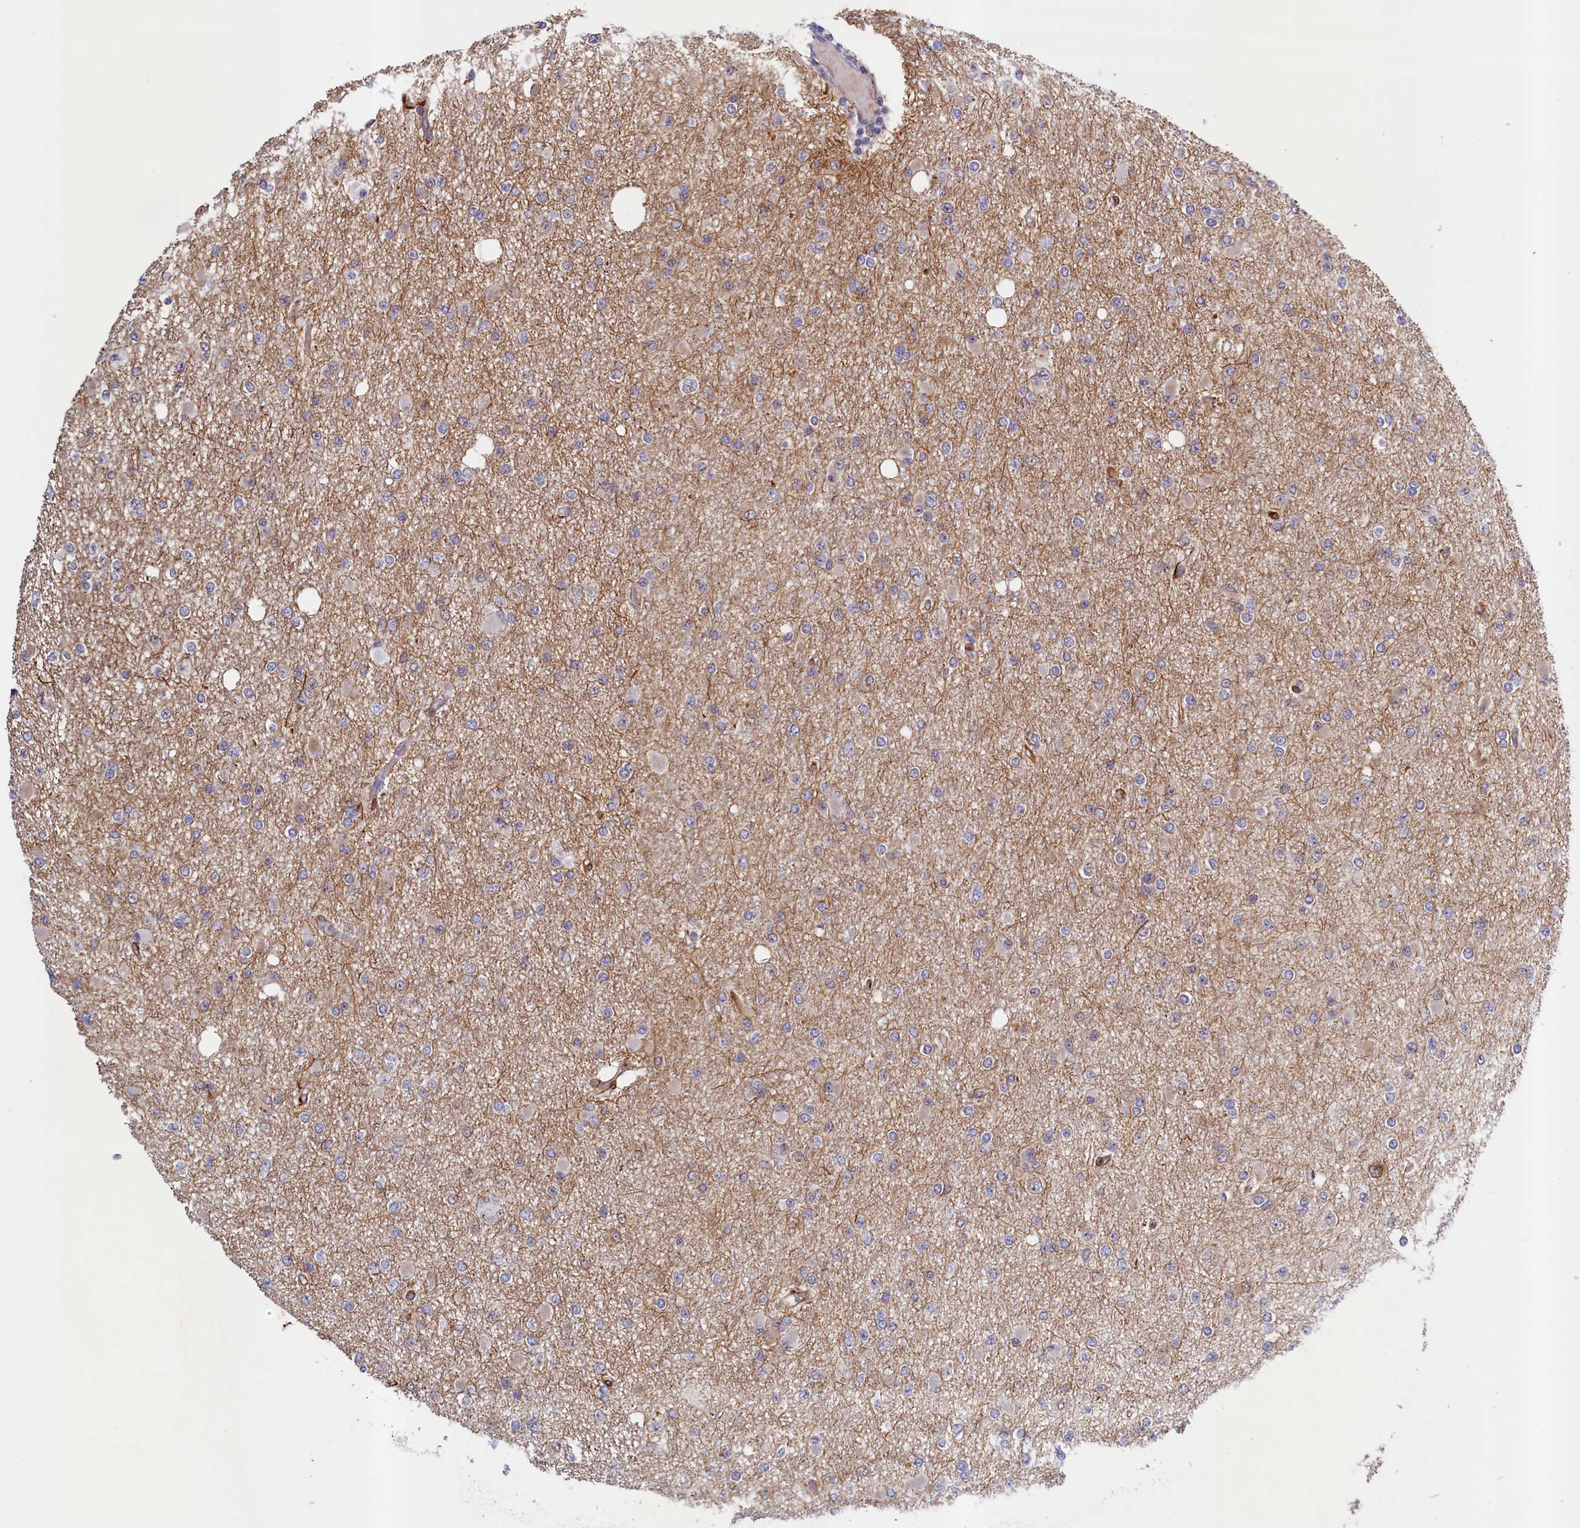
{"staining": {"intensity": "negative", "quantity": "none", "location": "none"}, "tissue": "glioma", "cell_type": "Tumor cells", "image_type": "cancer", "snomed": [{"axis": "morphology", "description": "Glioma, malignant, Low grade"}, {"axis": "topography", "description": "Brain"}], "caption": "High magnification brightfield microscopy of glioma stained with DAB (brown) and counterstained with hematoxylin (blue): tumor cells show no significant expression.", "gene": "PACSIN3", "patient": {"sex": "female", "age": 22}}